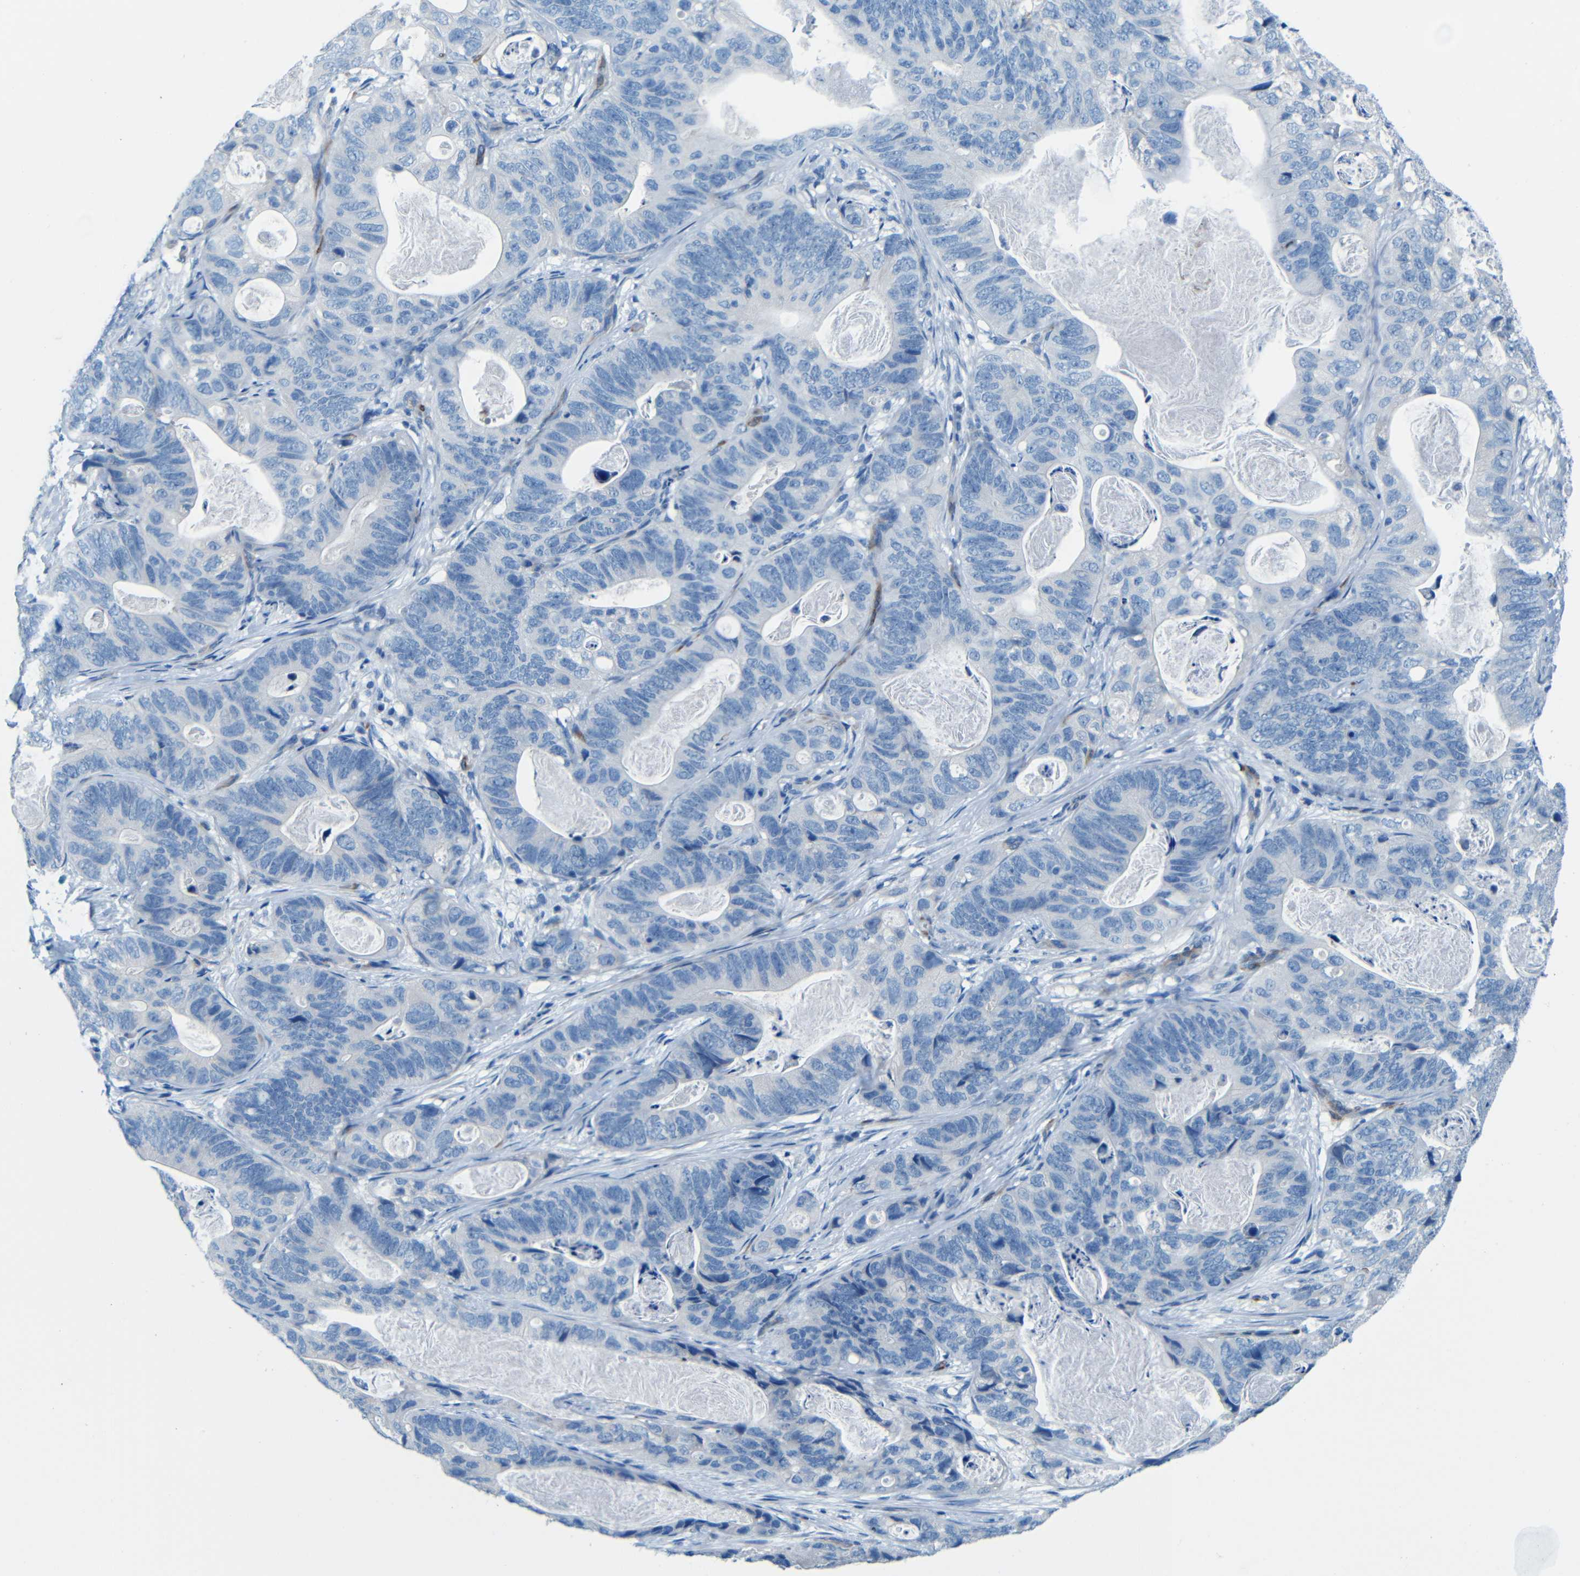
{"staining": {"intensity": "negative", "quantity": "none", "location": "none"}, "tissue": "stomach cancer", "cell_type": "Tumor cells", "image_type": "cancer", "snomed": [{"axis": "morphology", "description": "Adenocarcinoma, NOS"}, {"axis": "topography", "description": "Stomach"}], "caption": "A photomicrograph of stomach cancer stained for a protein demonstrates no brown staining in tumor cells.", "gene": "MAP2", "patient": {"sex": "female", "age": 89}}